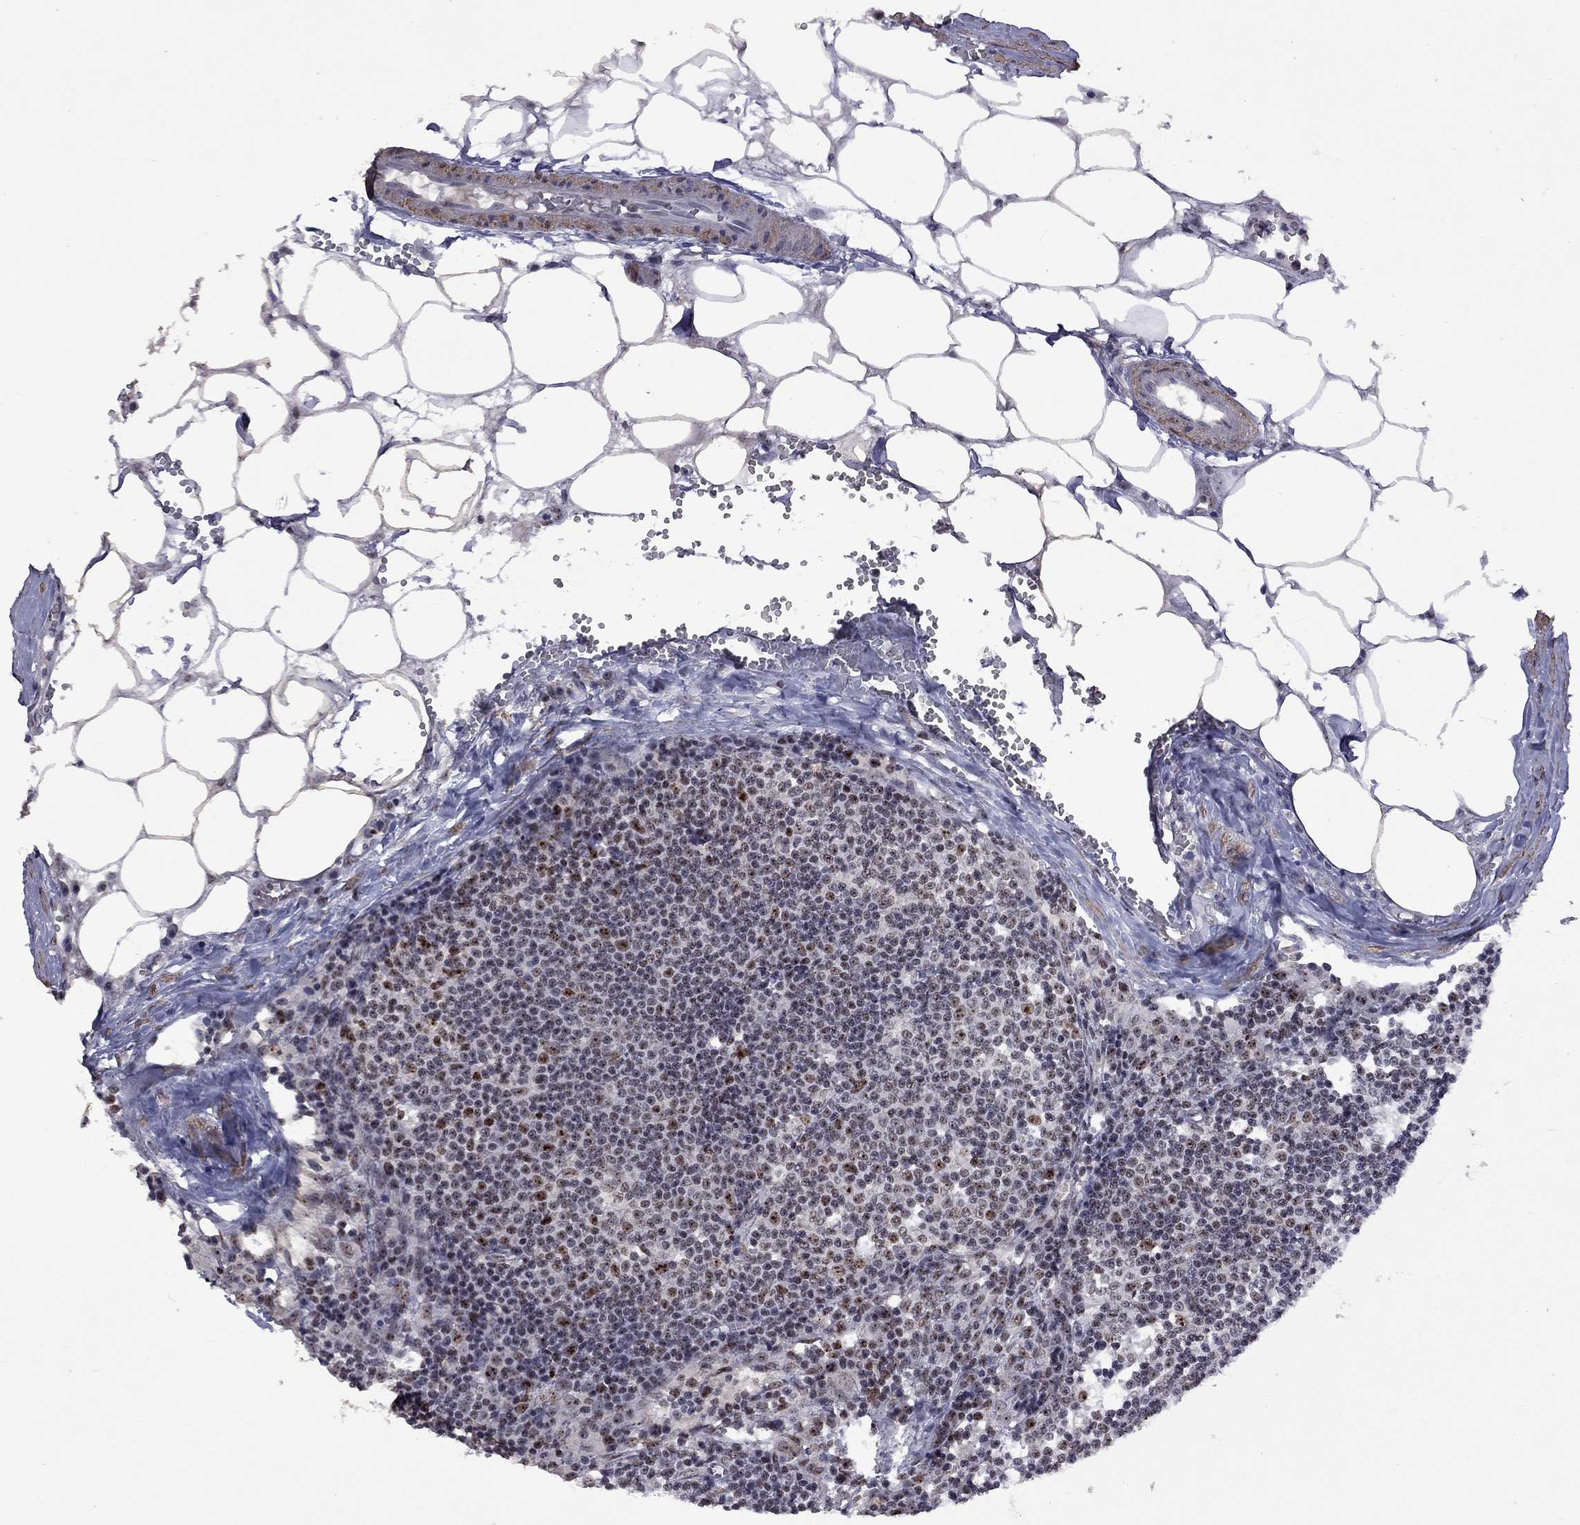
{"staining": {"intensity": "strong", "quantity": "<25%", "location": "nuclear"}, "tissue": "lymph node", "cell_type": "Germinal center cells", "image_type": "normal", "snomed": [{"axis": "morphology", "description": "Normal tissue, NOS"}, {"axis": "topography", "description": "Lymph node"}], "caption": "Brown immunohistochemical staining in unremarkable lymph node shows strong nuclear positivity in approximately <25% of germinal center cells.", "gene": "SPOUT1", "patient": {"sex": "male", "age": 55}}